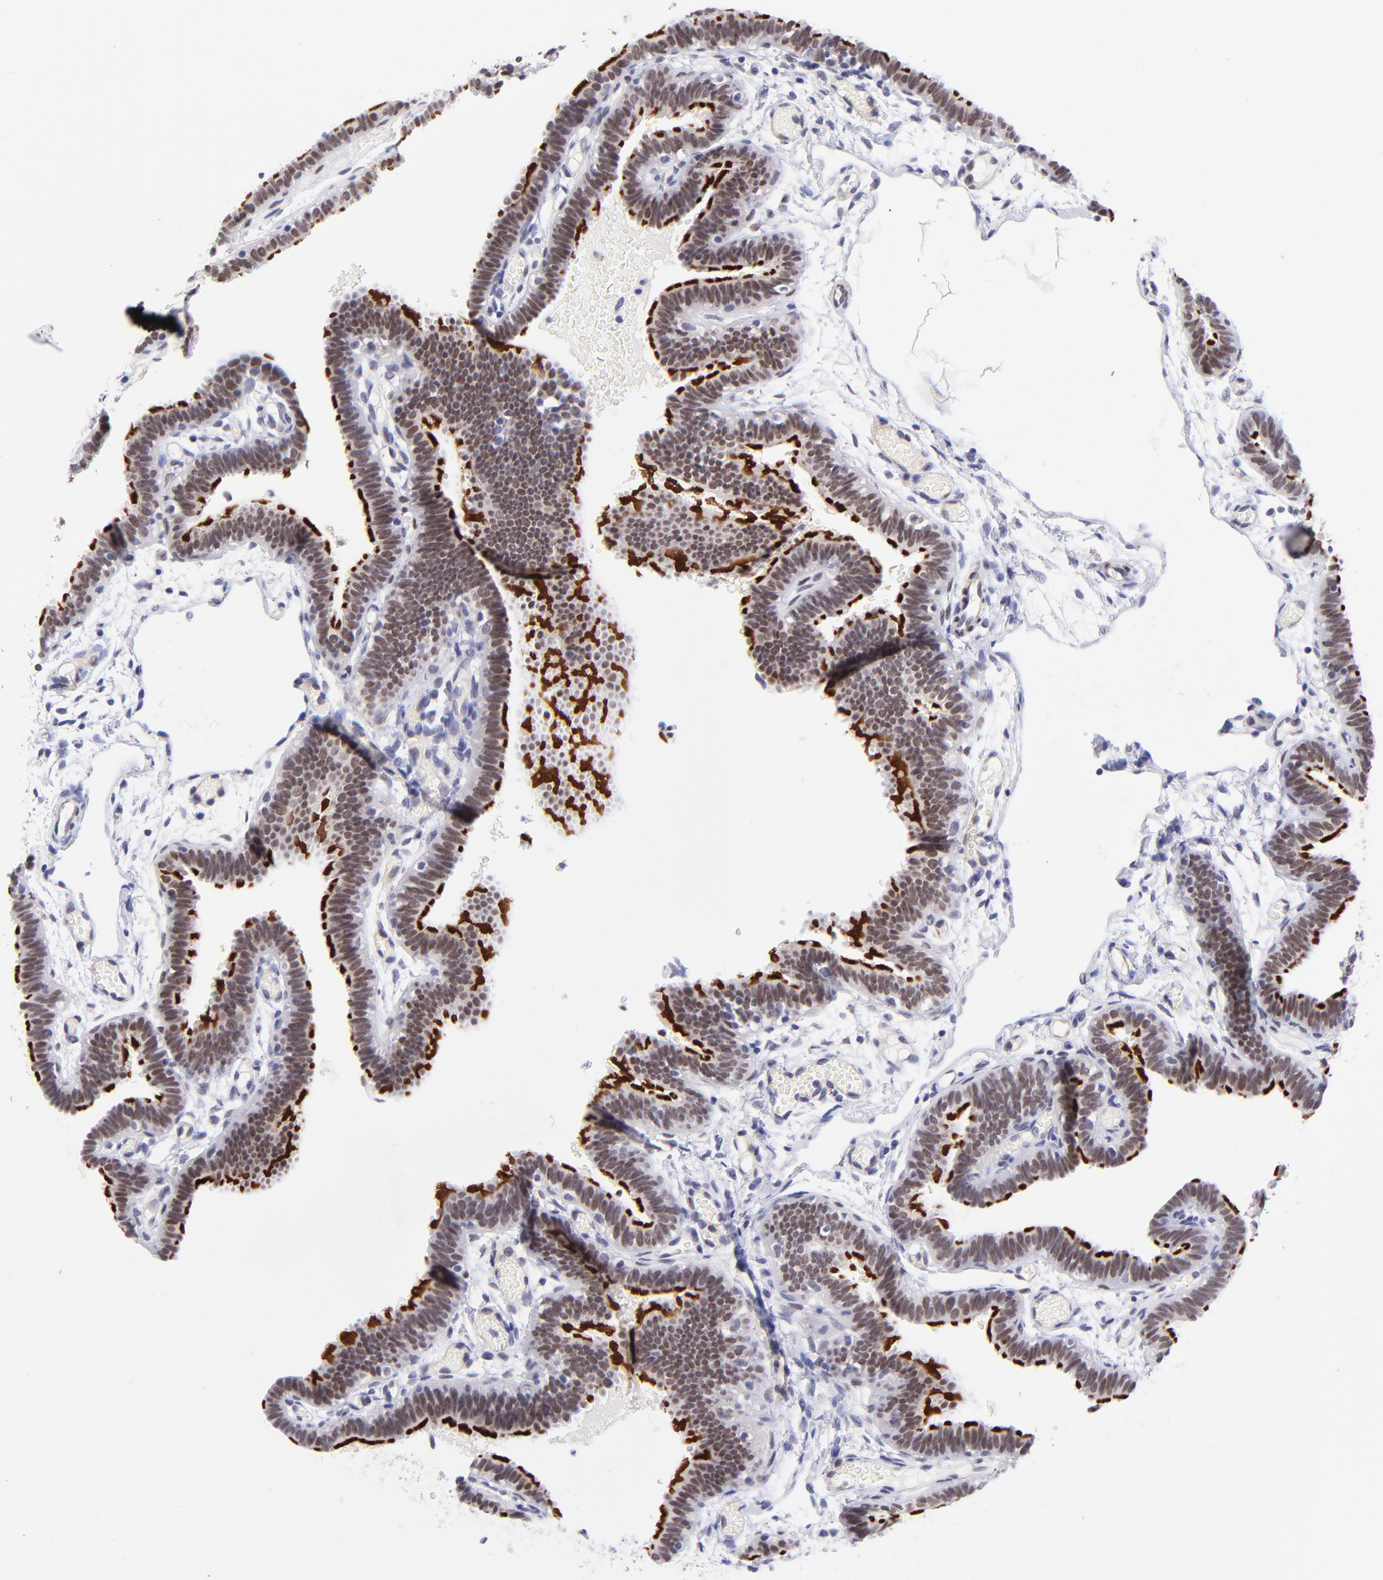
{"staining": {"intensity": "strong", "quantity": ">75%", "location": "cytoplasmic/membranous,nuclear"}, "tissue": "fallopian tube", "cell_type": "Glandular cells", "image_type": "normal", "snomed": [{"axis": "morphology", "description": "Normal tissue, NOS"}, {"axis": "topography", "description": "Fallopian tube"}], "caption": "Fallopian tube stained for a protein shows strong cytoplasmic/membranous,nuclear positivity in glandular cells. (brown staining indicates protein expression, while blue staining denotes nuclei).", "gene": "SOX6", "patient": {"sex": "female", "age": 29}}